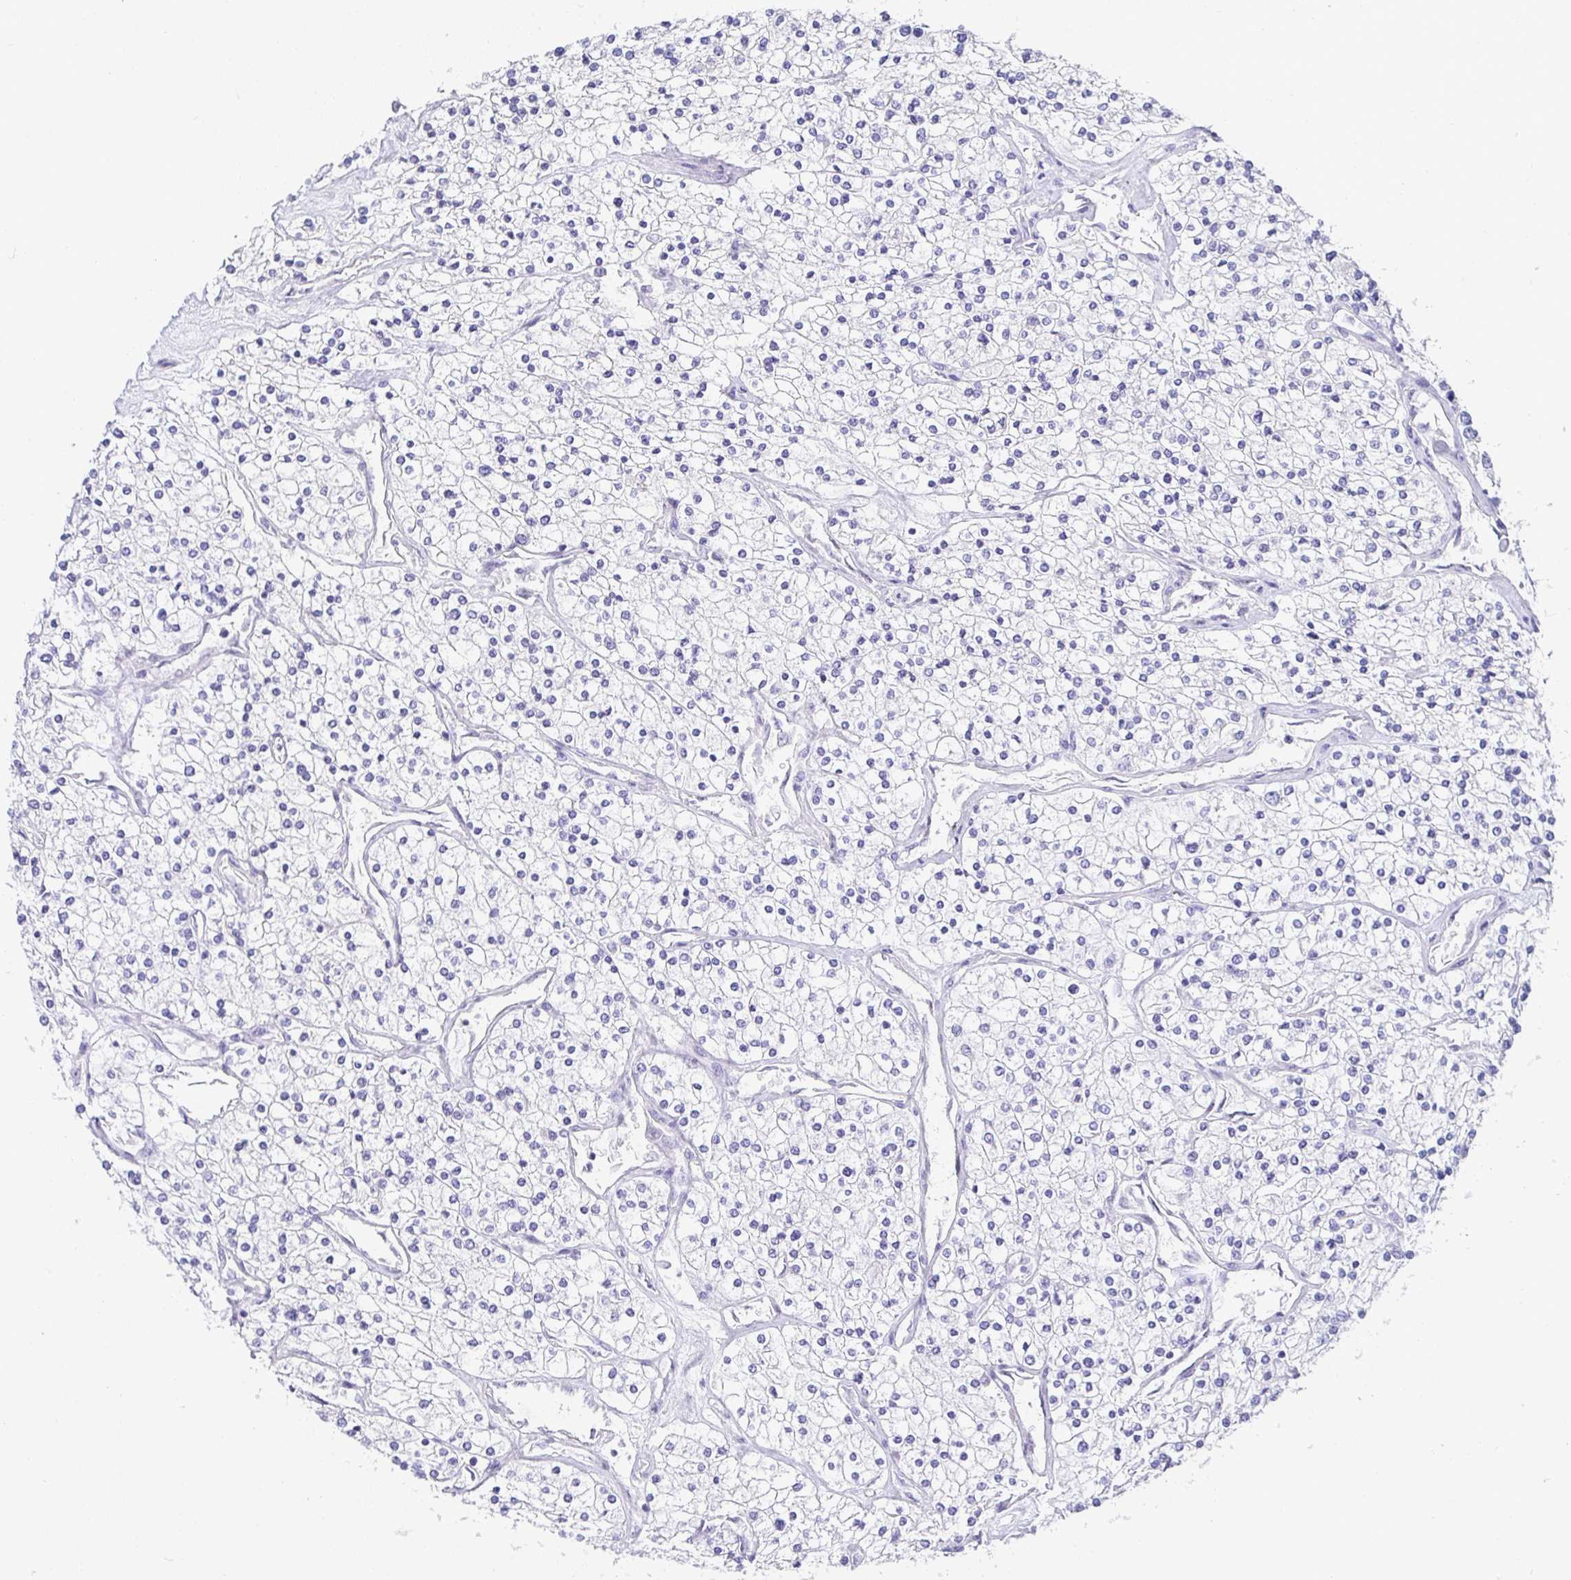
{"staining": {"intensity": "negative", "quantity": "none", "location": "none"}, "tissue": "renal cancer", "cell_type": "Tumor cells", "image_type": "cancer", "snomed": [{"axis": "morphology", "description": "Adenocarcinoma, NOS"}, {"axis": "topography", "description": "Kidney"}], "caption": "Immunohistochemistry of human adenocarcinoma (renal) reveals no expression in tumor cells. (DAB immunohistochemistry, high magnification).", "gene": "TMEM241", "patient": {"sex": "male", "age": 80}}